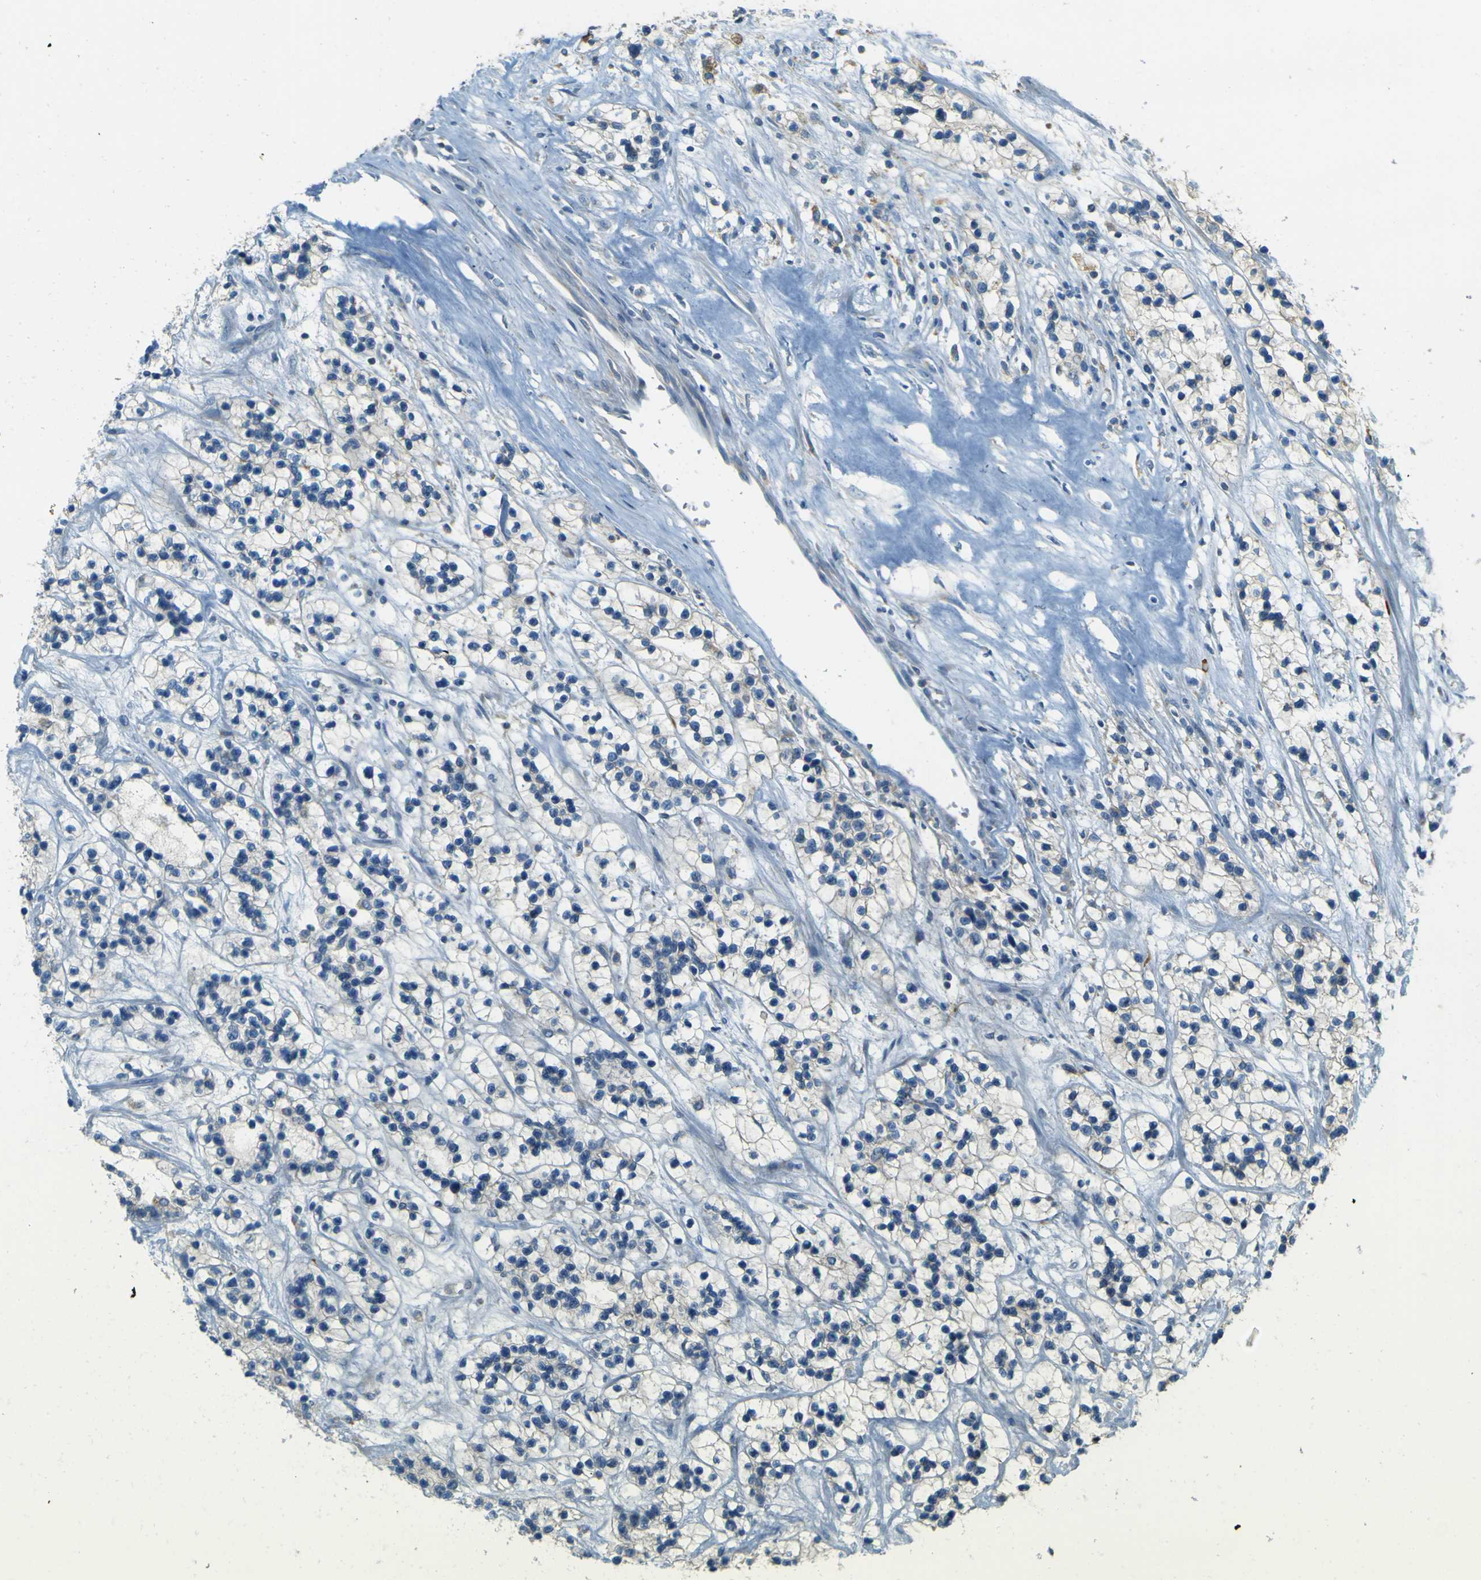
{"staining": {"intensity": "negative", "quantity": "none", "location": "none"}, "tissue": "renal cancer", "cell_type": "Tumor cells", "image_type": "cancer", "snomed": [{"axis": "morphology", "description": "Adenocarcinoma, NOS"}, {"axis": "topography", "description": "Kidney"}], "caption": "This is an immunohistochemistry micrograph of adenocarcinoma (renal). There is no staining in tumor cells.", "gene": "FKTN", "patient": {"sex": "female", "age": 57}}